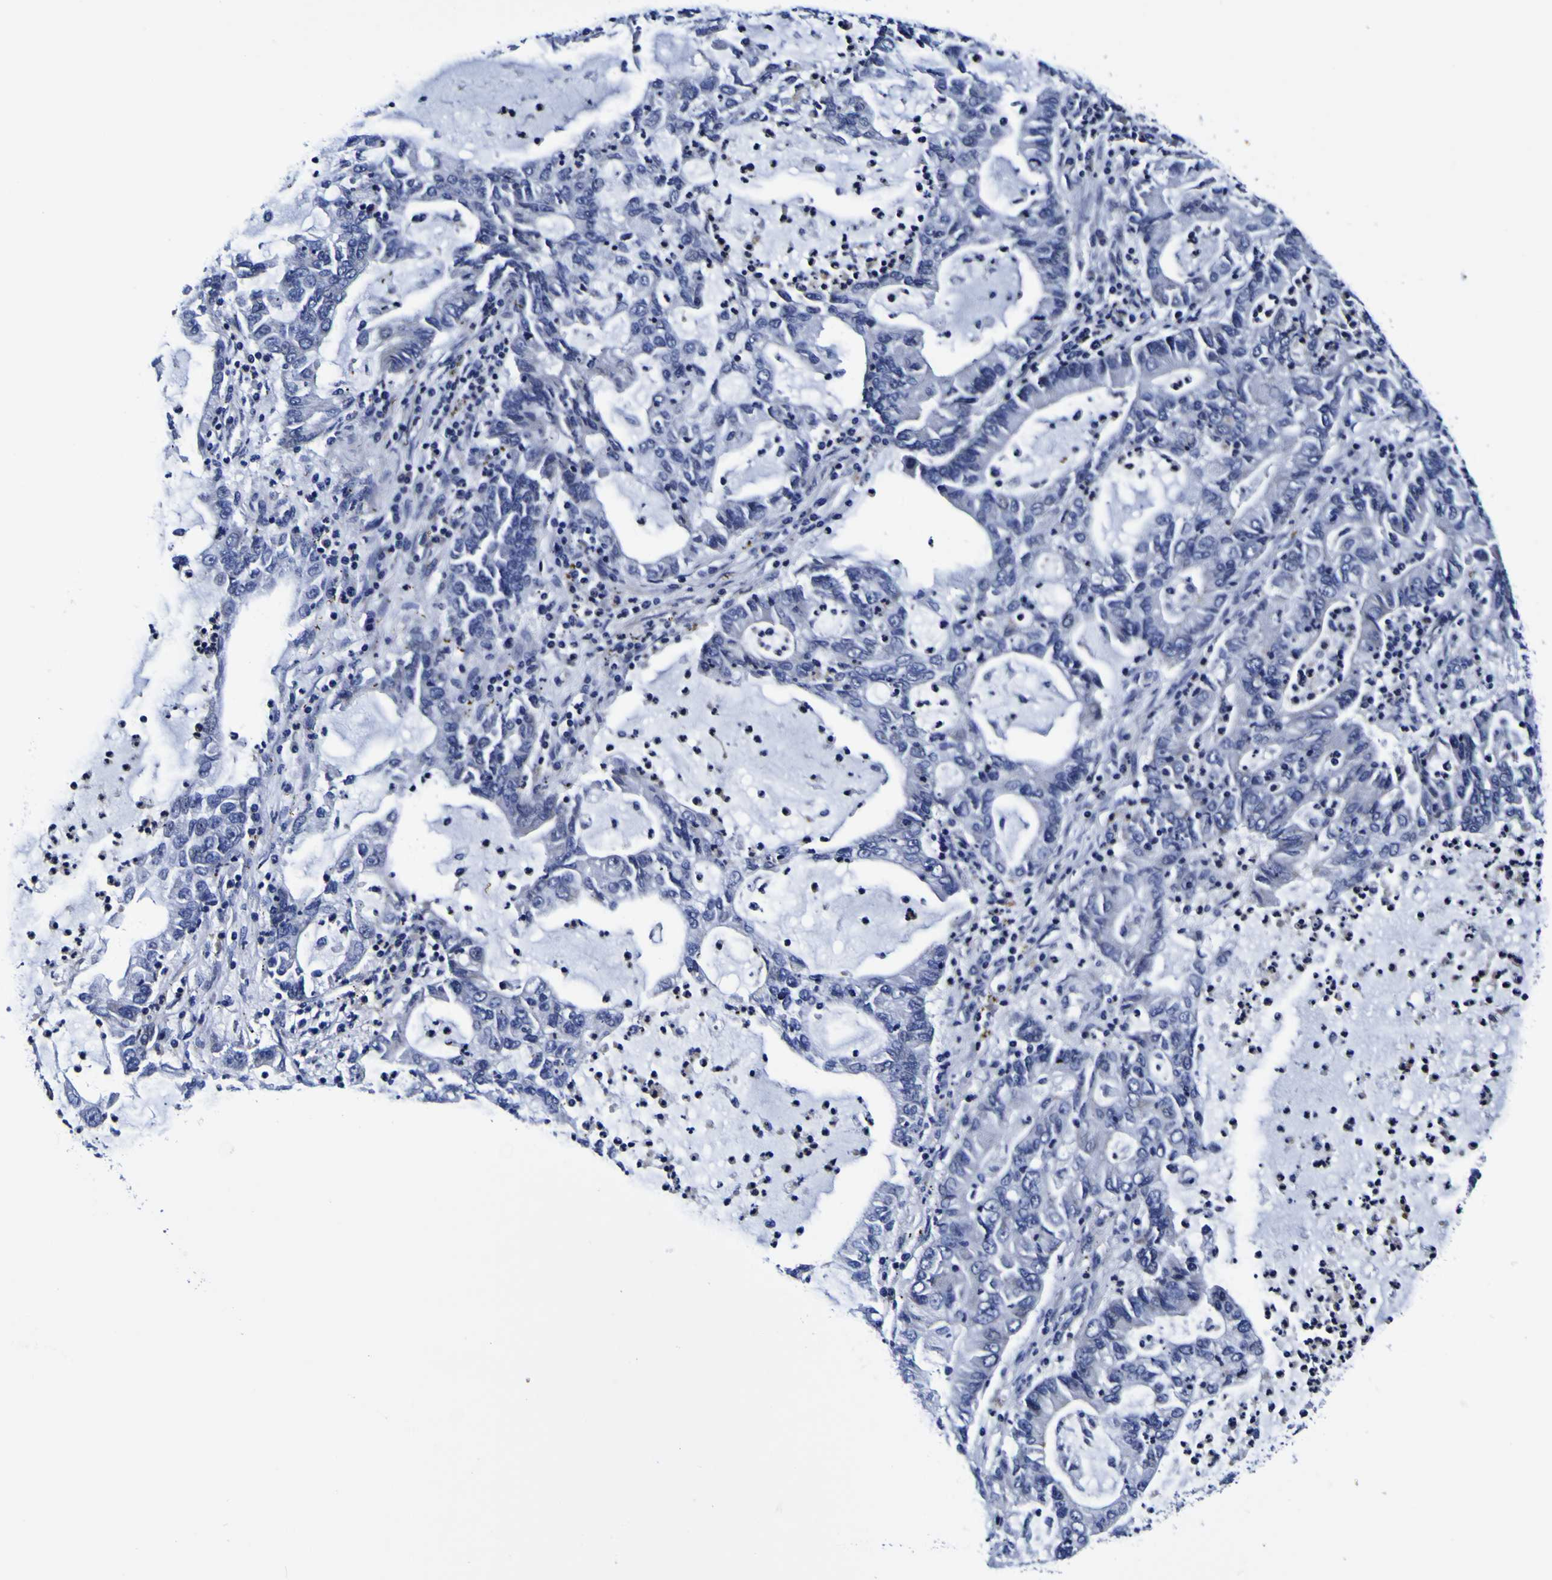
{"staining": {"intensity": "negative", "quantity": "none", "location": "none"}, "tissue": "lung cancer", "cell_type": "Tumor cells", "image_type": "cancer", "snomed": [{"axis": "morphology", "description": "Adenocarcinoma, NOS"}, {"axis": "topography", "description": "Lung"}], "caption": "Immunohistochemistry of human lung cancer (adenocarcinoma) reveals no staining in tumor cells. (Brightfield microscopy of DAB immunohistochemistry (IHC) at high magnification).", "gene": "PDLIM4", "patient": {"sex": "female", "age": 51}}